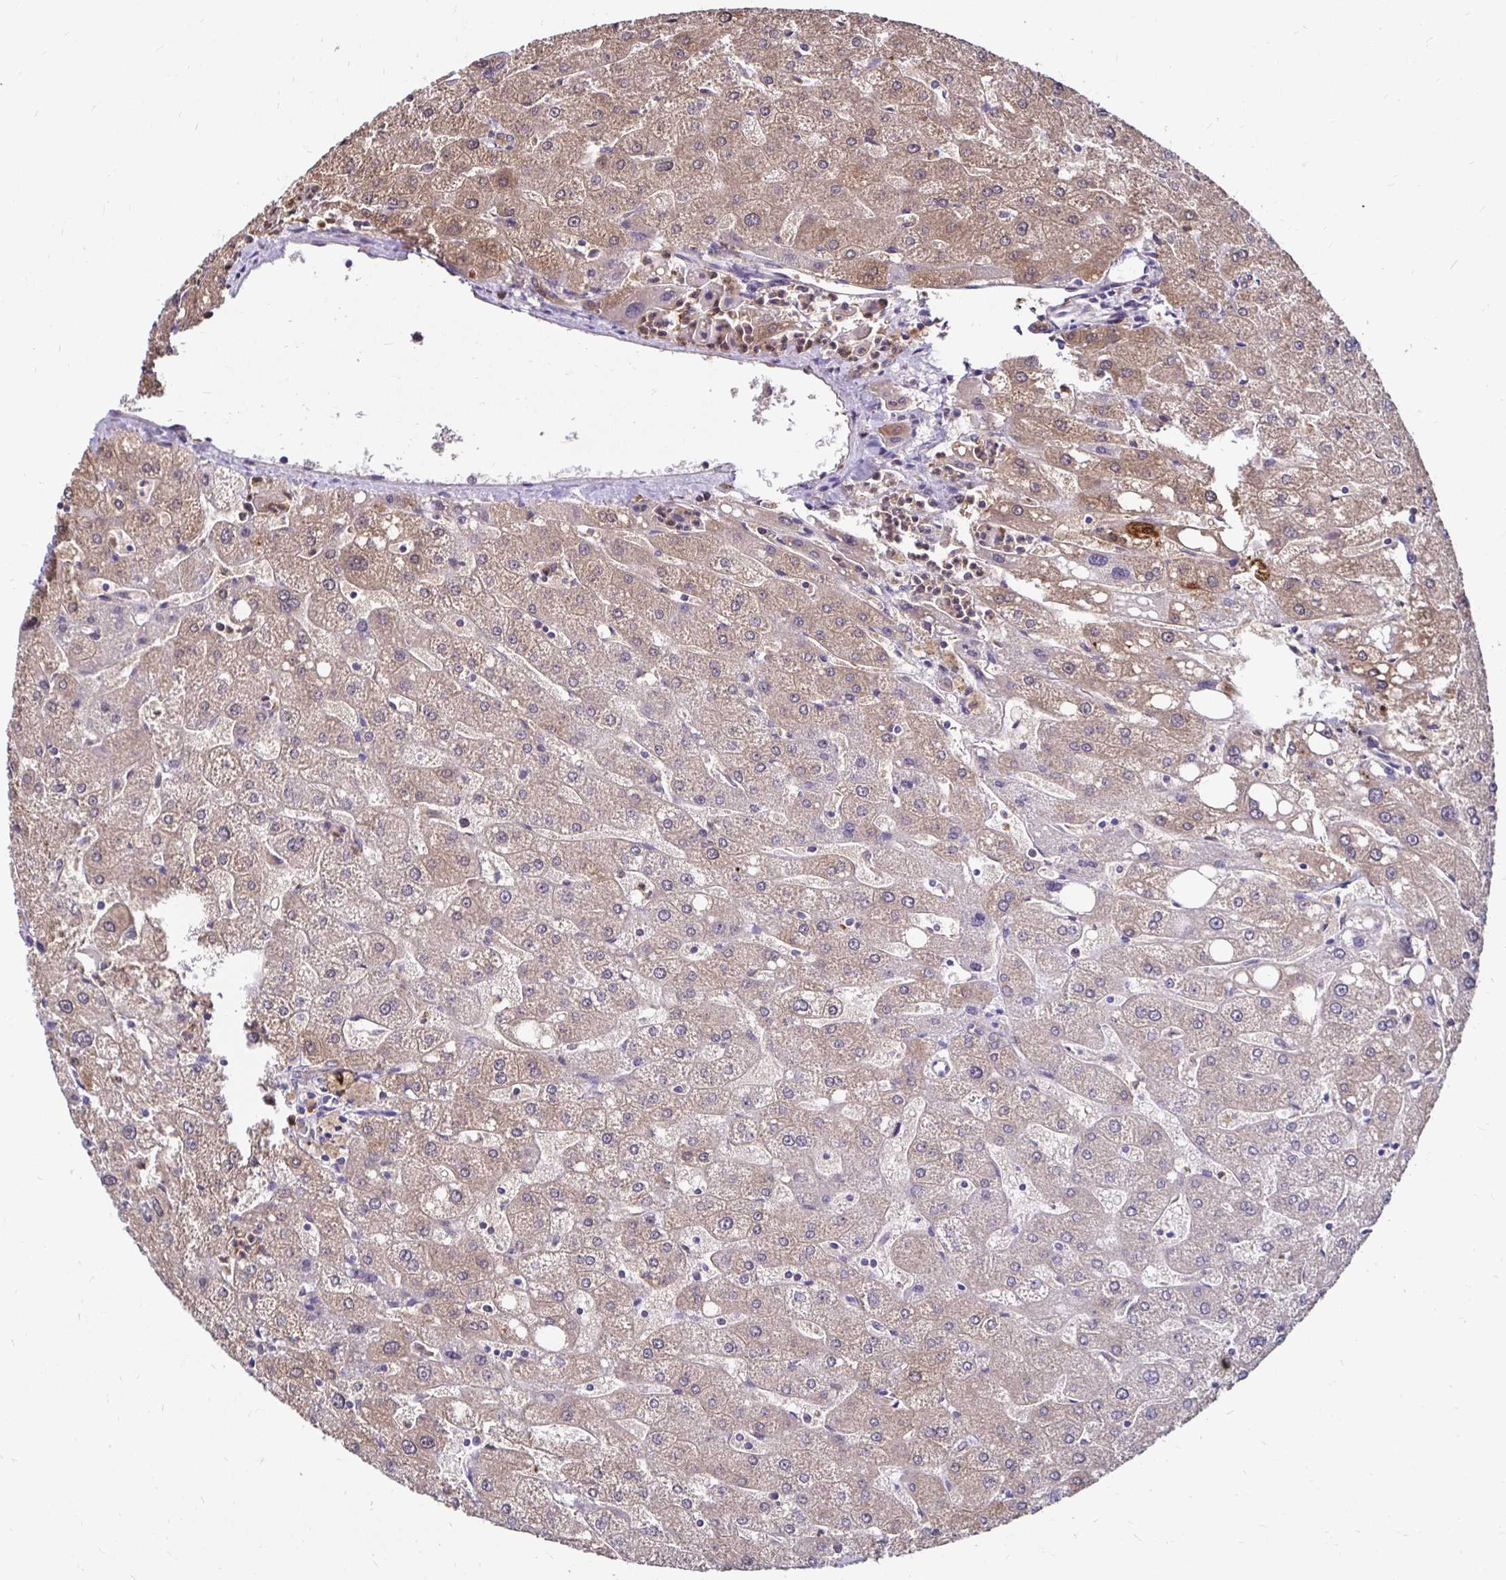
{"staining": {"intensity": "weak", "quantity": "25%-75%", "location": "cytoplasmic/membranous"}, "tissue": "liver", "cell_type": "Cholangiocytes", "image_type": "normal", "snomed": [{"axis": "morphology", "description": "Normal tissue, NOS"}, {"axis": "topography", "description": "Liver"}], "caption": "Immunohistochemistry (IHC) photomicrograph of normal liver: human liver stained using immunohistochemistry (IHC) reveals low levels of weak protein expression localized specifically in the cytoplasmic/membranous of cholangiocytes, appearing as a cytoplasmic/membranous brown color.", "gene": "TXN", "patient": {"sex": "male", "age": 67}}